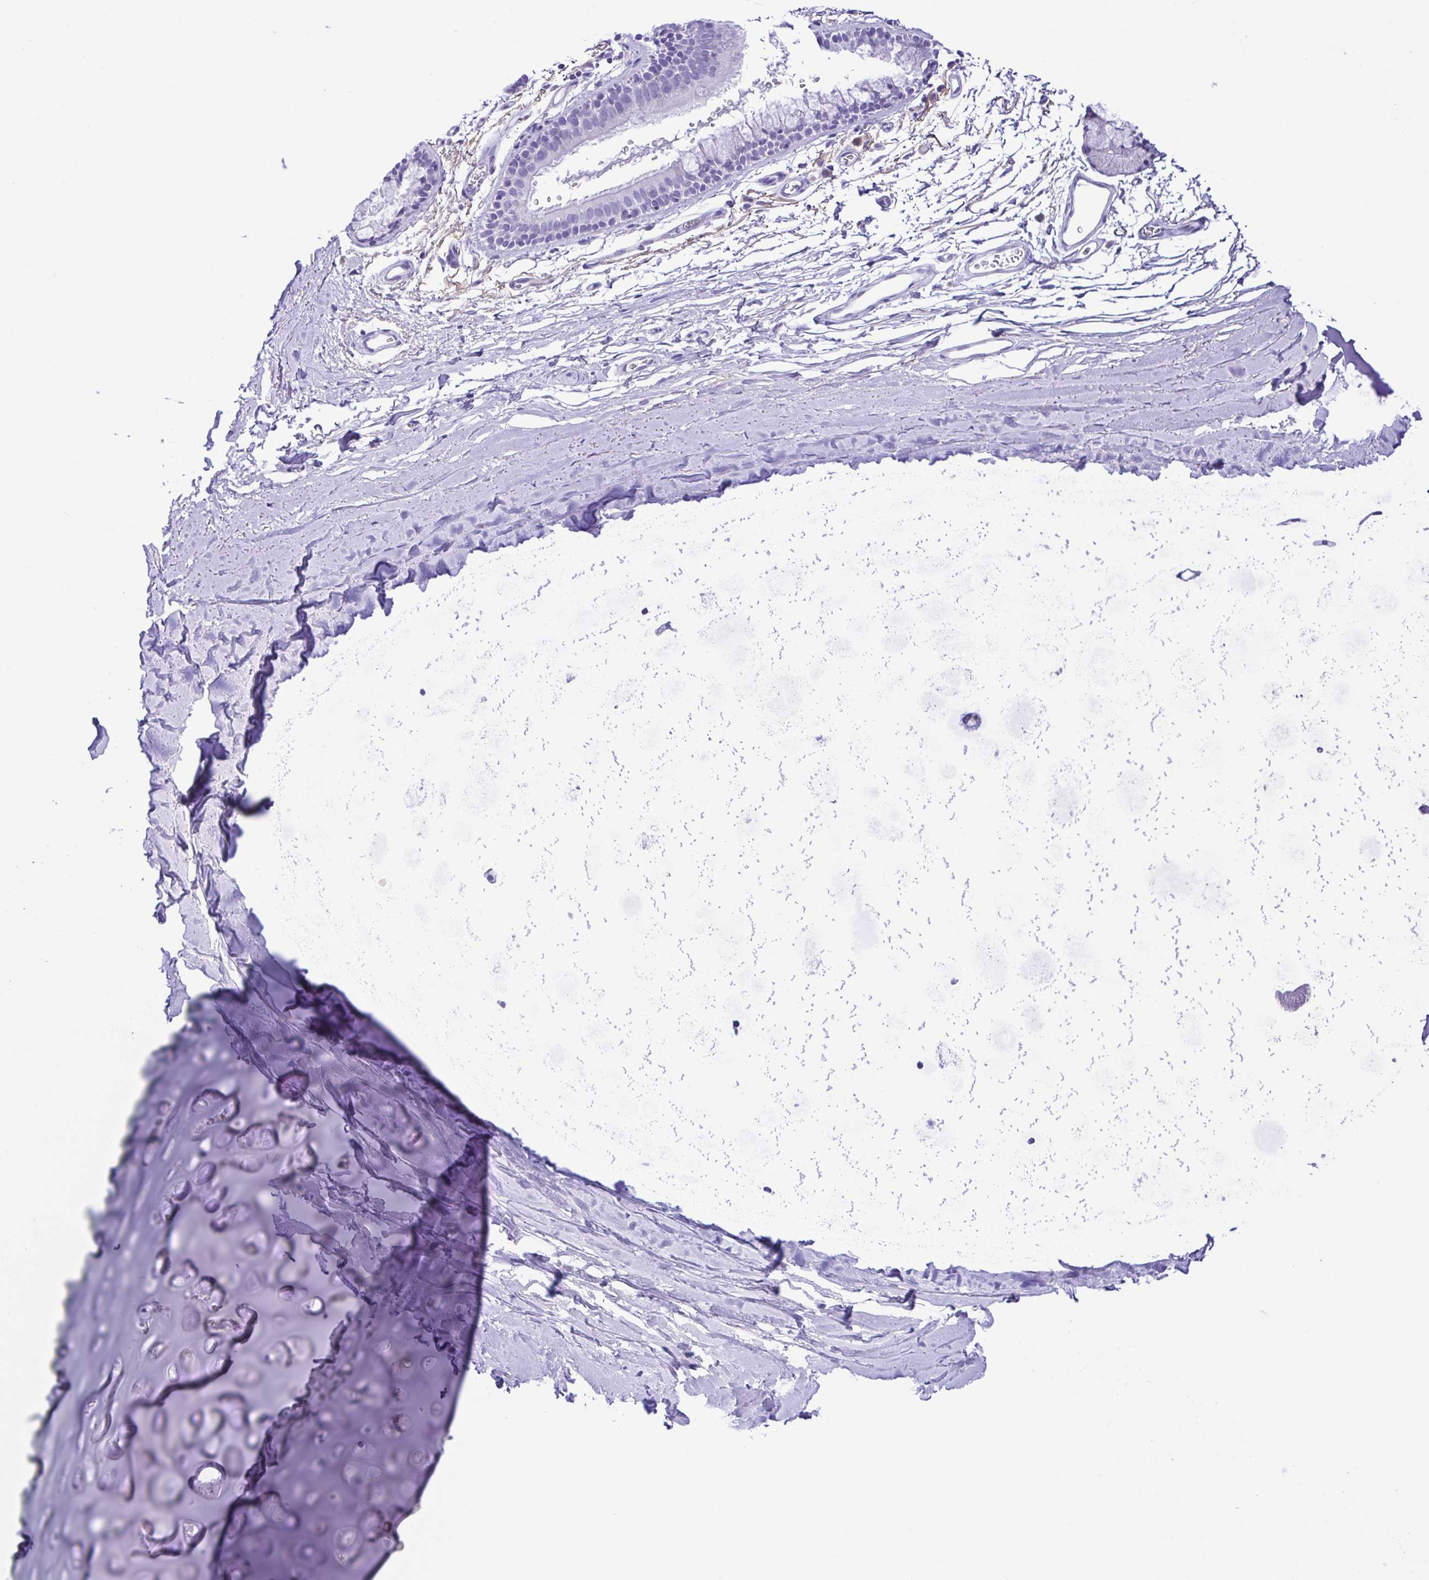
{"staining": {"intensity": "negative", "quantity": "none", "location": "none"}, "tissue": "adipose tissue", "cell_type": "Adipocytes", "image_type": "normal", "snomed": [{"axis": "morphology", "description": "Normal tissue, NOS"}, {"axis": "topography", "description": "Cartilage tissue"}, {"axis": "topography", "description": "Bronchus"}], "caption": "Adipocytes show no significant positivity in benign adipose tissue. (Brightfield microscopy of DAB IHC at high magnification).", "gene": "PAK3", "patient": {"sex": "female", "age": 79}}